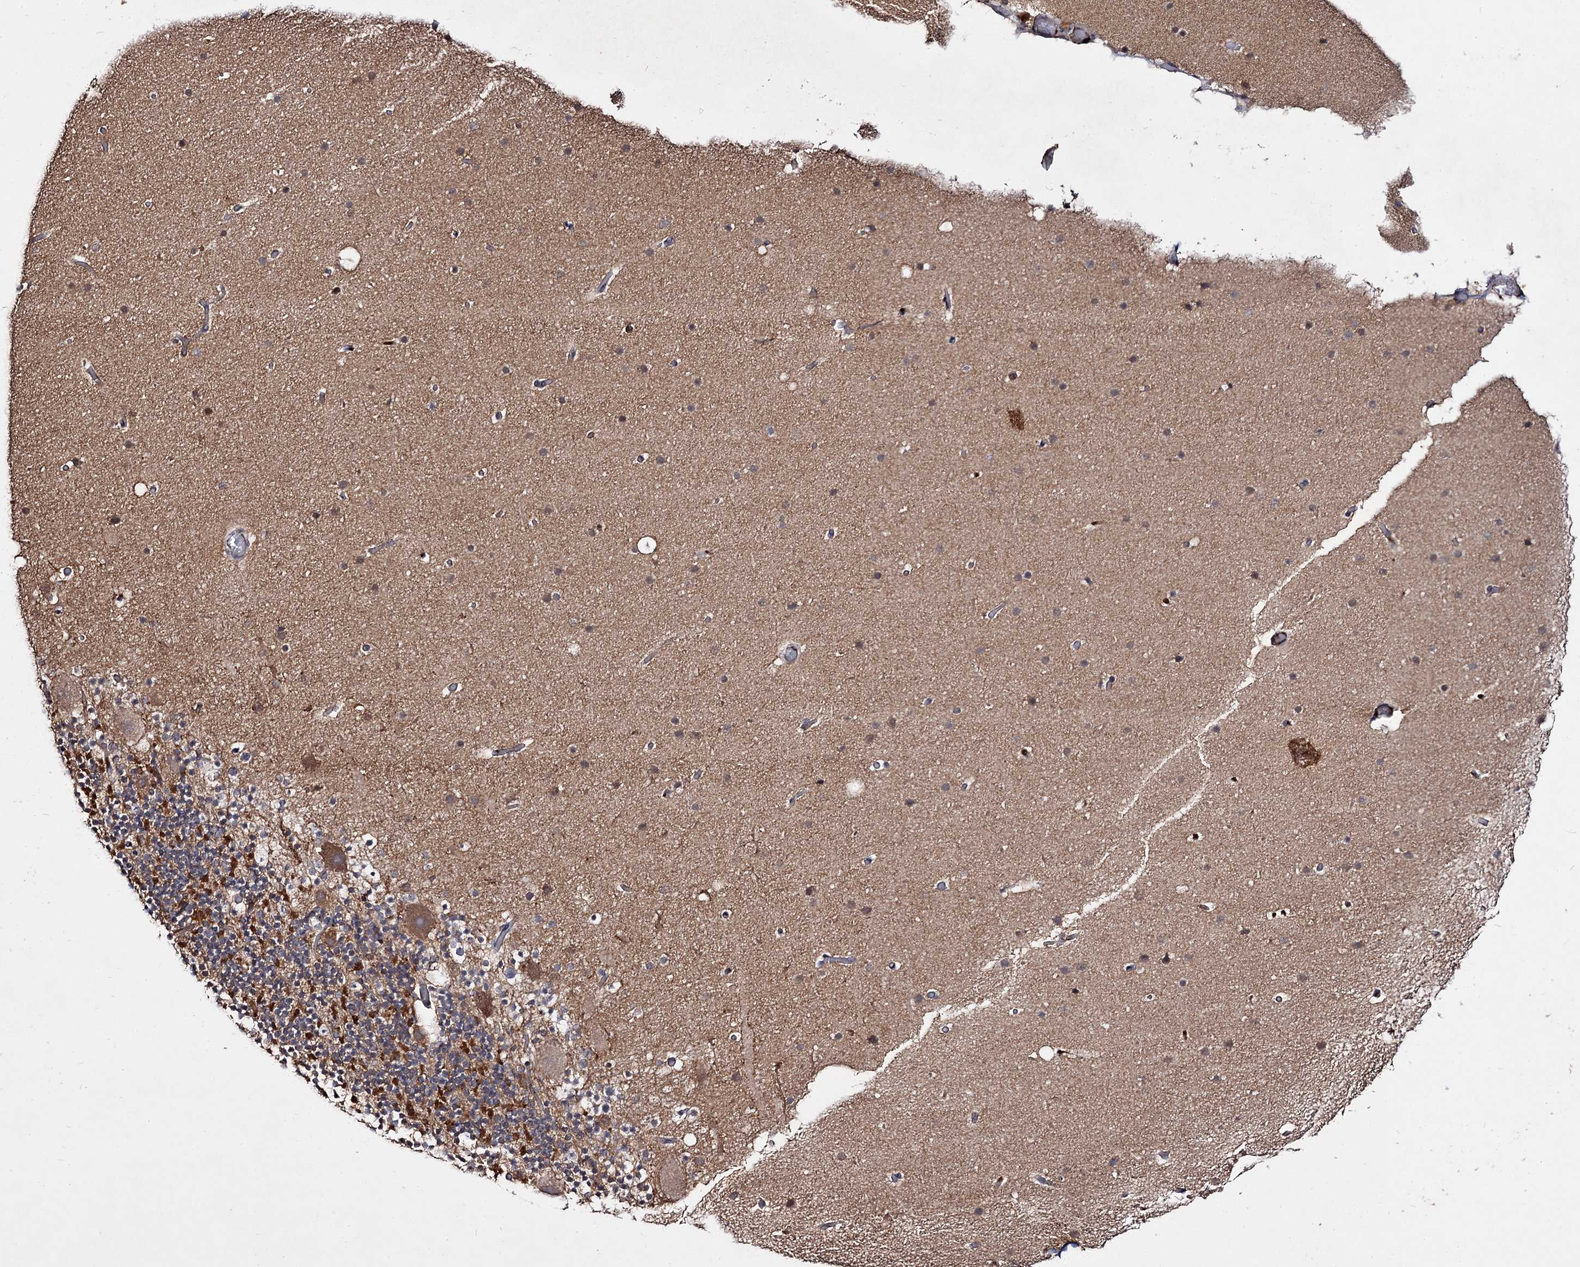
{"staining": {"intensity": "moderate", "quantity": "<25%", "location": "cytoplasmic/membranous"}, "tissue": "cerebellum", "cell_type": "Cells in granular layer", "image_type": "normal", "snomed": [{"axis": "morphology", "description": "Normal tissue, NOS"}, {"axis": "topography", "description": "Cerebellum"}], "caption": "The image shows immunohistochemical staining of benign cerebellum. There is moderate cytoplasmic/membranous expression is present in about <25% of cells in granular layer.", "gene": "ARFIP2", "patient": {"sex": "male", "age": 57}}